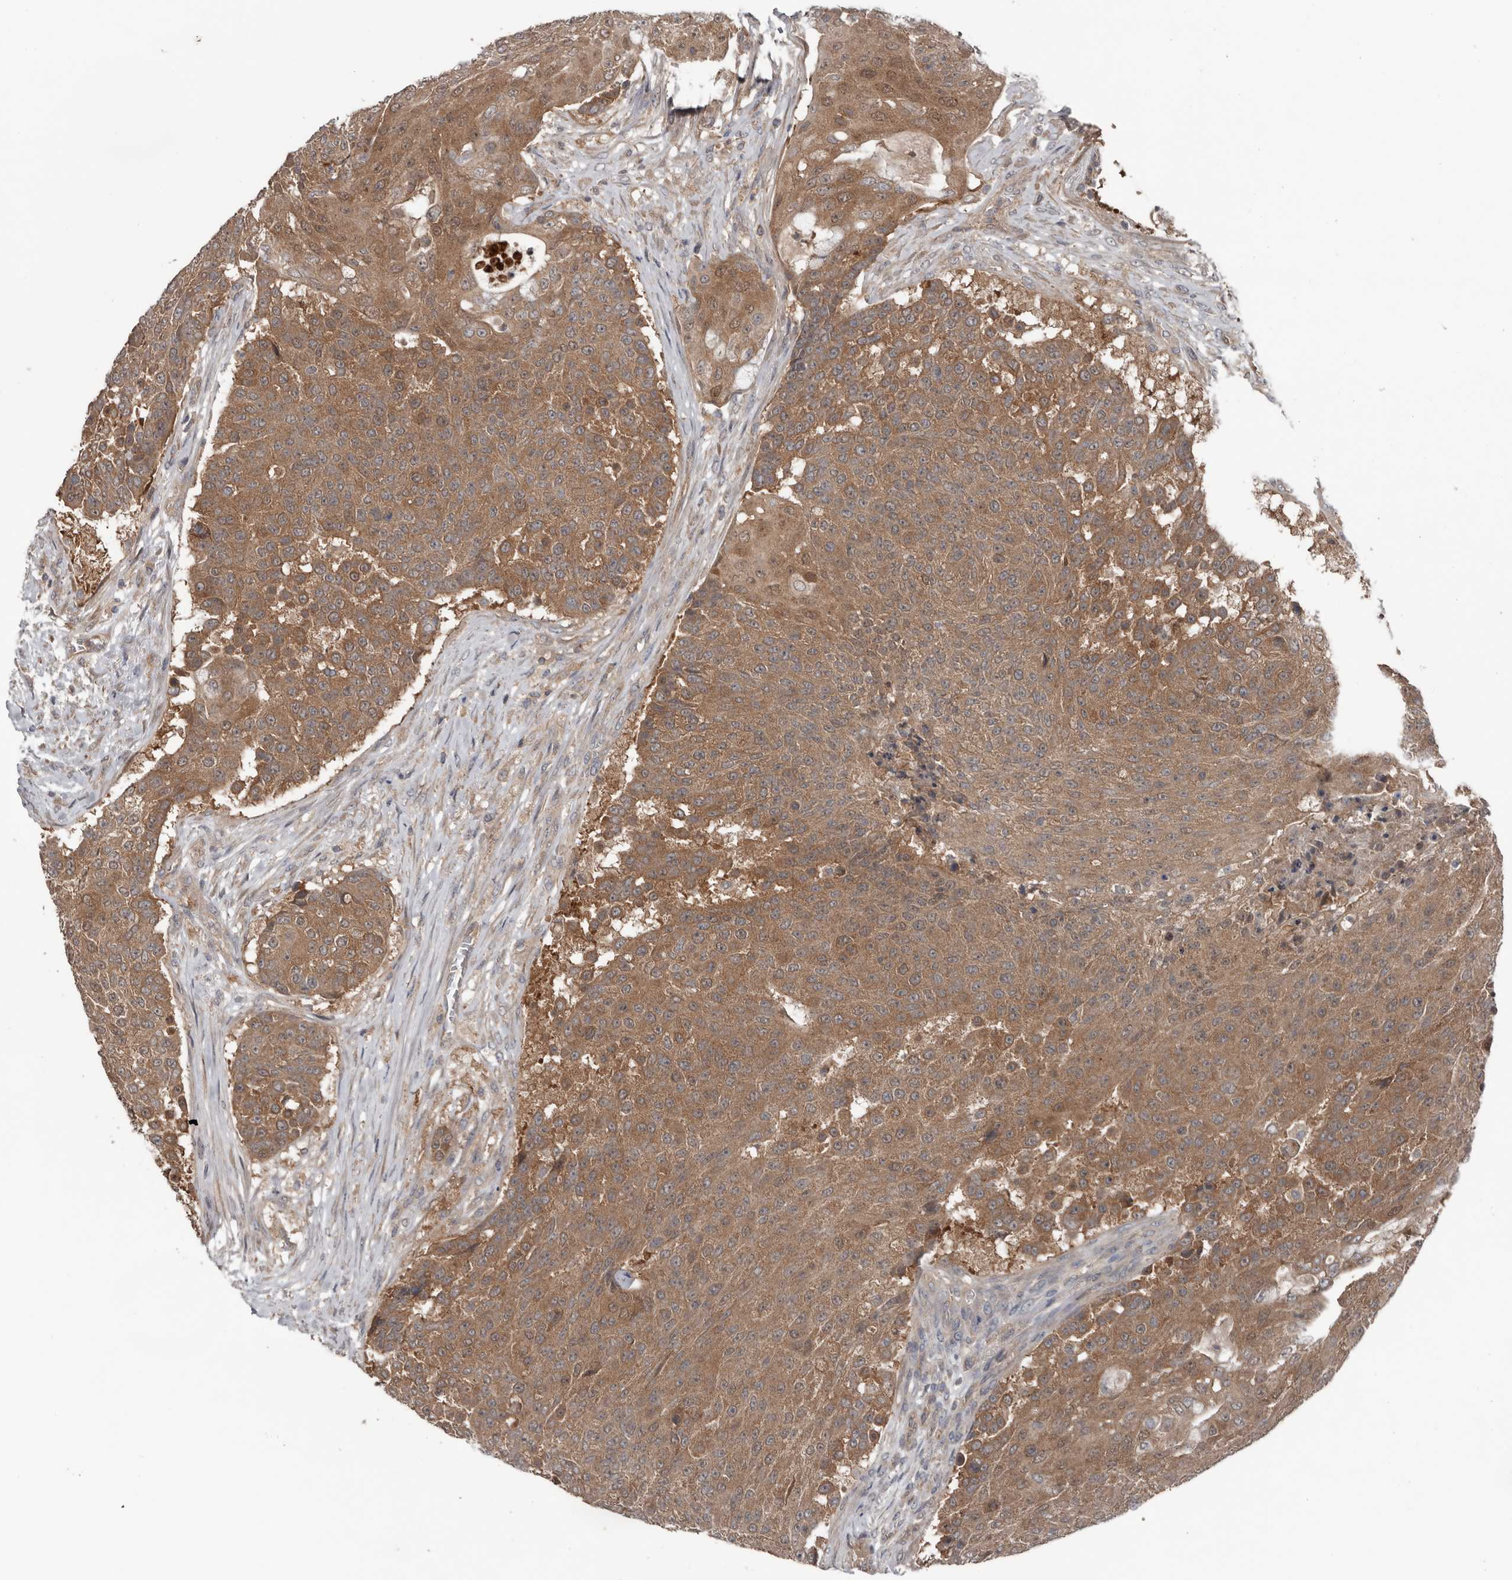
{"staining": {"intensity": "moderate", "quantity": ">75%", "location": "cytoplasmic/membranous"}, "tissue": "urothelial cancer", "cell_type": "Tumor cells", "image_type": "cancer", "snomed": [{"axis": "morphology", "description": "Urothelial carcinoma, High grade"}, {"axis": "topography", "description": "Urinary bladder"}], "caption": "Protein analysis of high-grade urothelial carcinoma tissue exhibits moderate cytoplasmic/membranous positivity in approximately >75% of tumor cells.", "gene": "DNAJB4", "patient": {"sex": "female", "age": 63}}